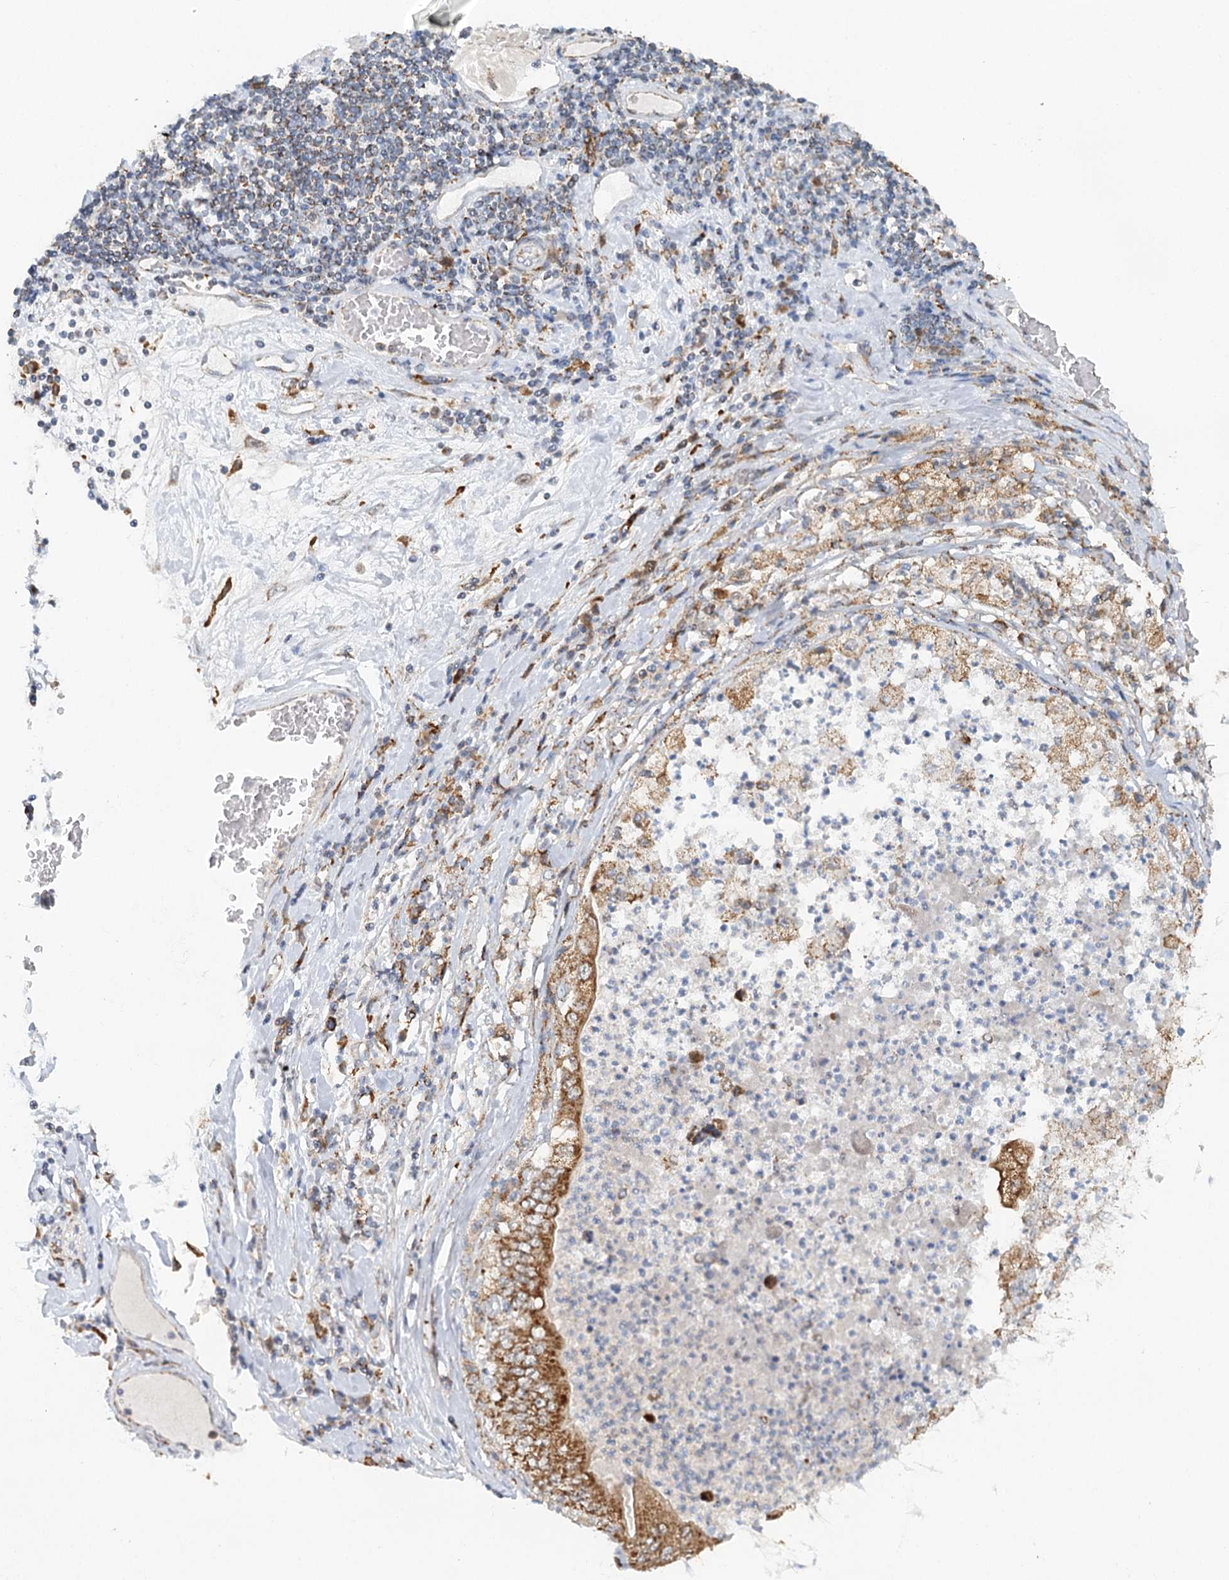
{"staining": {"intensity": "moderate", "quantity": ">75%", "location": "cytoplasmic/membranous"}, "tissue": "stomach cancer", "cell_type": "Tumor cells", "image_type": "cancer", "snomed": [{"axis": "morphology", "description": "Adenocarcinoma, NOS"}, {"axis": "topography", "description": "Stomach"}], "caption": "Immunohistochemistry staining of stomach cancer, which shows medium levels of moderate cytoplasmic/membranous positivity in approximately >75% of tumor cells indicating moderate cytoplasmic/membranous protein staining. The staining was performed using DAB (brown) for protein detection and nuclei were counterstained in hematoxylin (blue).", "gene": "TAS1R1", "patient": {"sex": "female", "age": 73}}